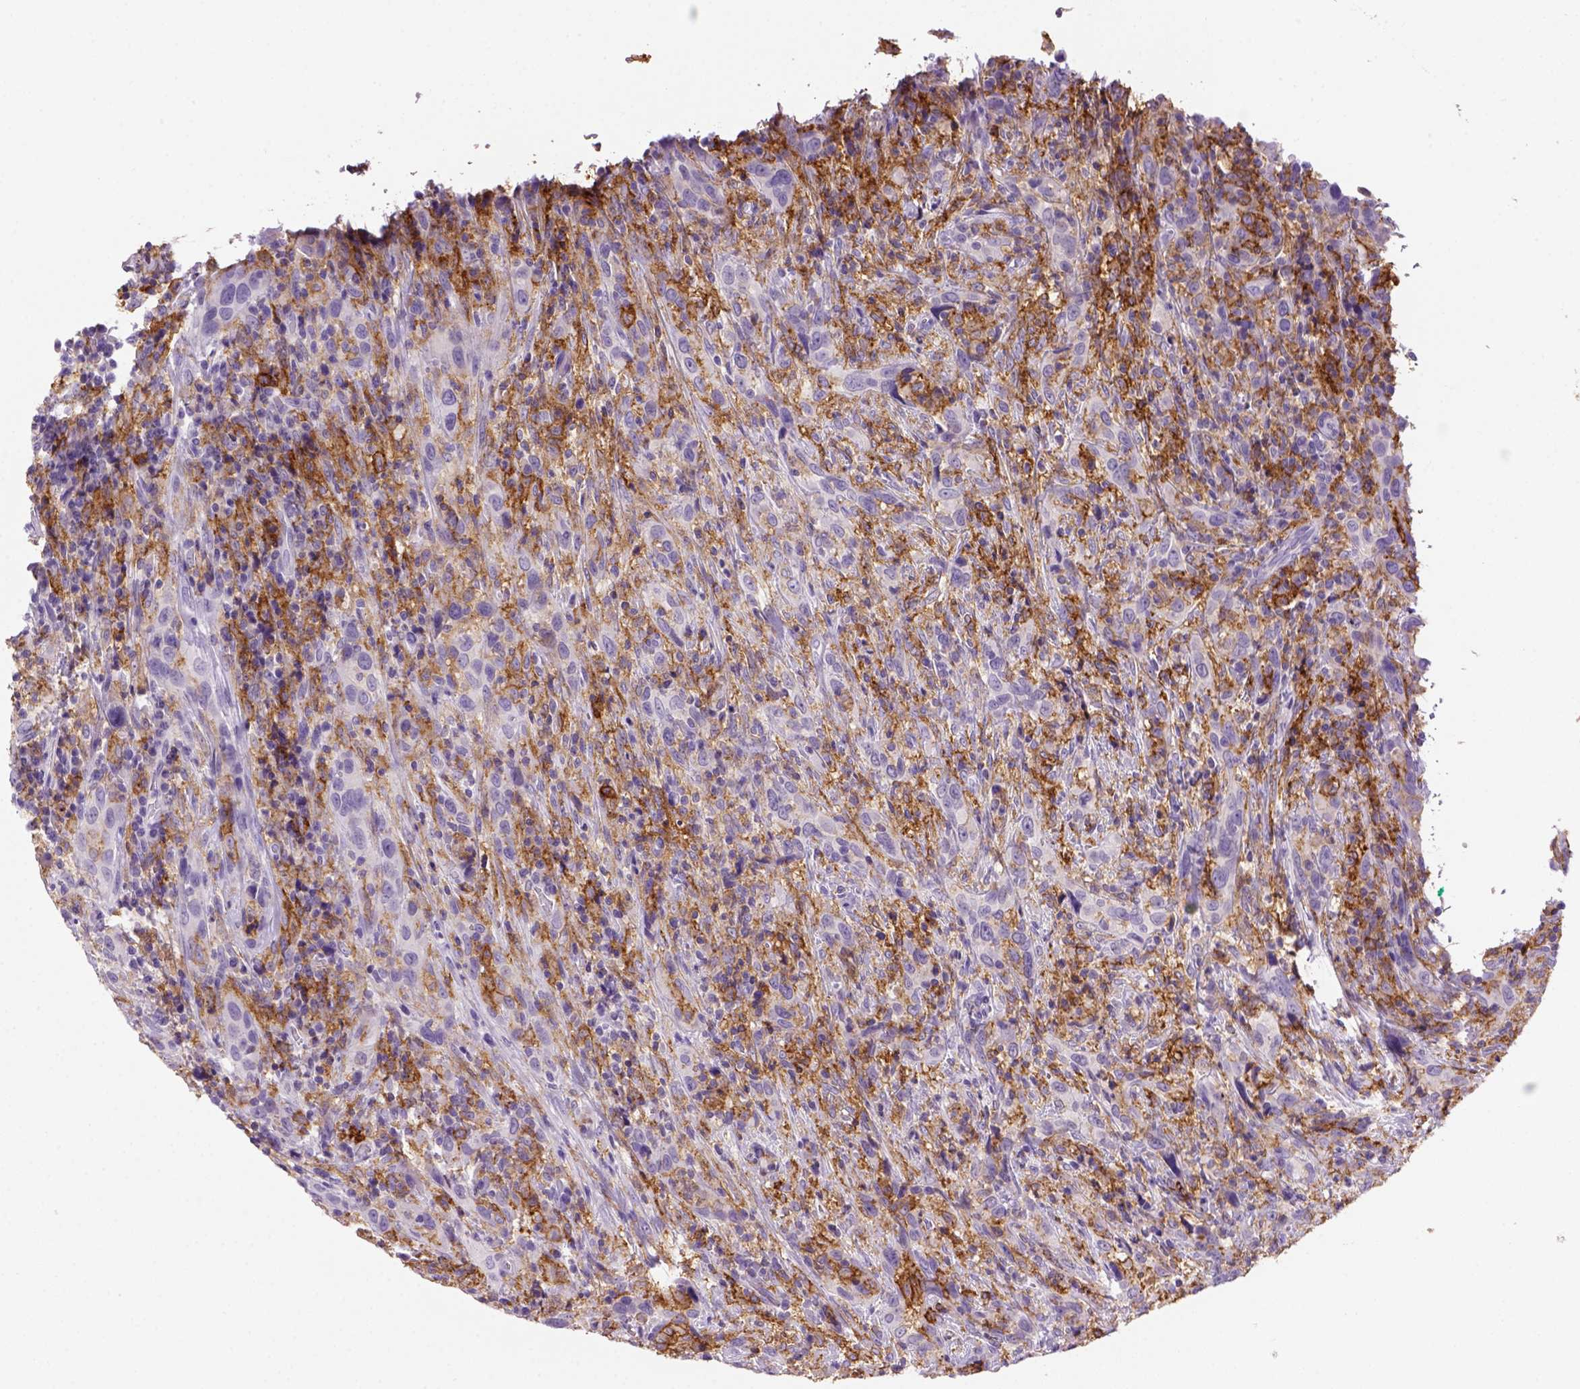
{"staining": {"intensity": "negative", "quantity": "none", "location": "none"}, "tissue": "urothelial cancer", "cell_type": "Tumor cells", "image_type": "cancer", "snomed": [{"axis": "morphology", "description": "Urothelial carcinoma, NOS"}, {"axis": "morphology", "description": "Urothelial carcinoma, High grade"}, {"axis": "topography", "description": "Urinary bladder"}], "caption": "Micrograph shows no protein staining in tumor cells of high-grade urothelial carcinoma tissue.", "gene": "CD14", "patient": {"sex": "female", "age": 64}}